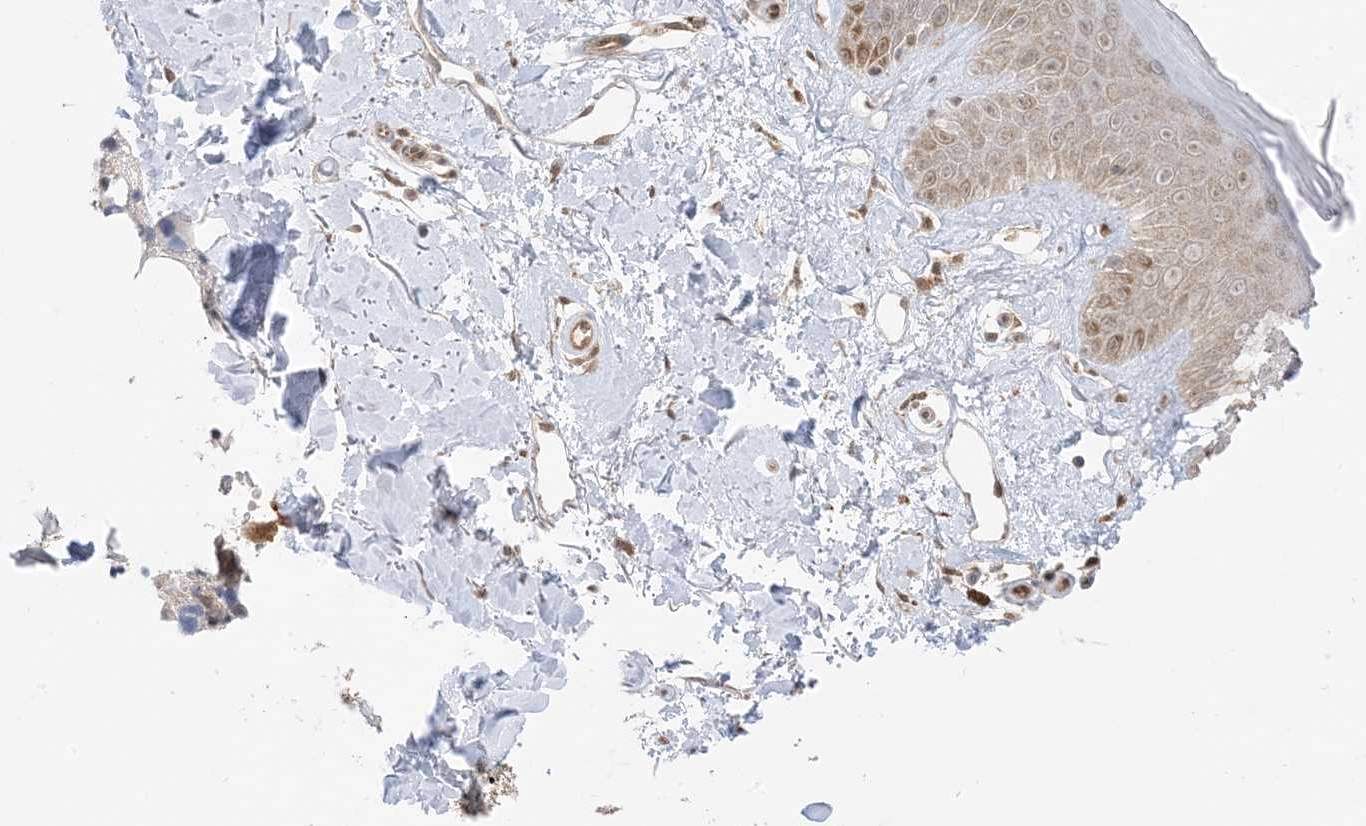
{"staining": {"intensity": "weak", "quantity": ">75%", "location": "cytoplasmic/membranous,nuclear"}, "tissue": "skin", "cell_type": "Fibroblasts", "image_type": "normal", "snomed": [{"axis": "morphology", "description": "Normal tissue, NOS"}, {"axis": "topography", "description": "Skin"}], "caption": "This histopathology image shows immunohistochemistry staining of benign skin, with low weak cytoplasmic/membranous,nuclear expression in approximately >75% of fibroblasts.", "gene": "PTPA", "patient": {"sex": "female", "age": 64}}